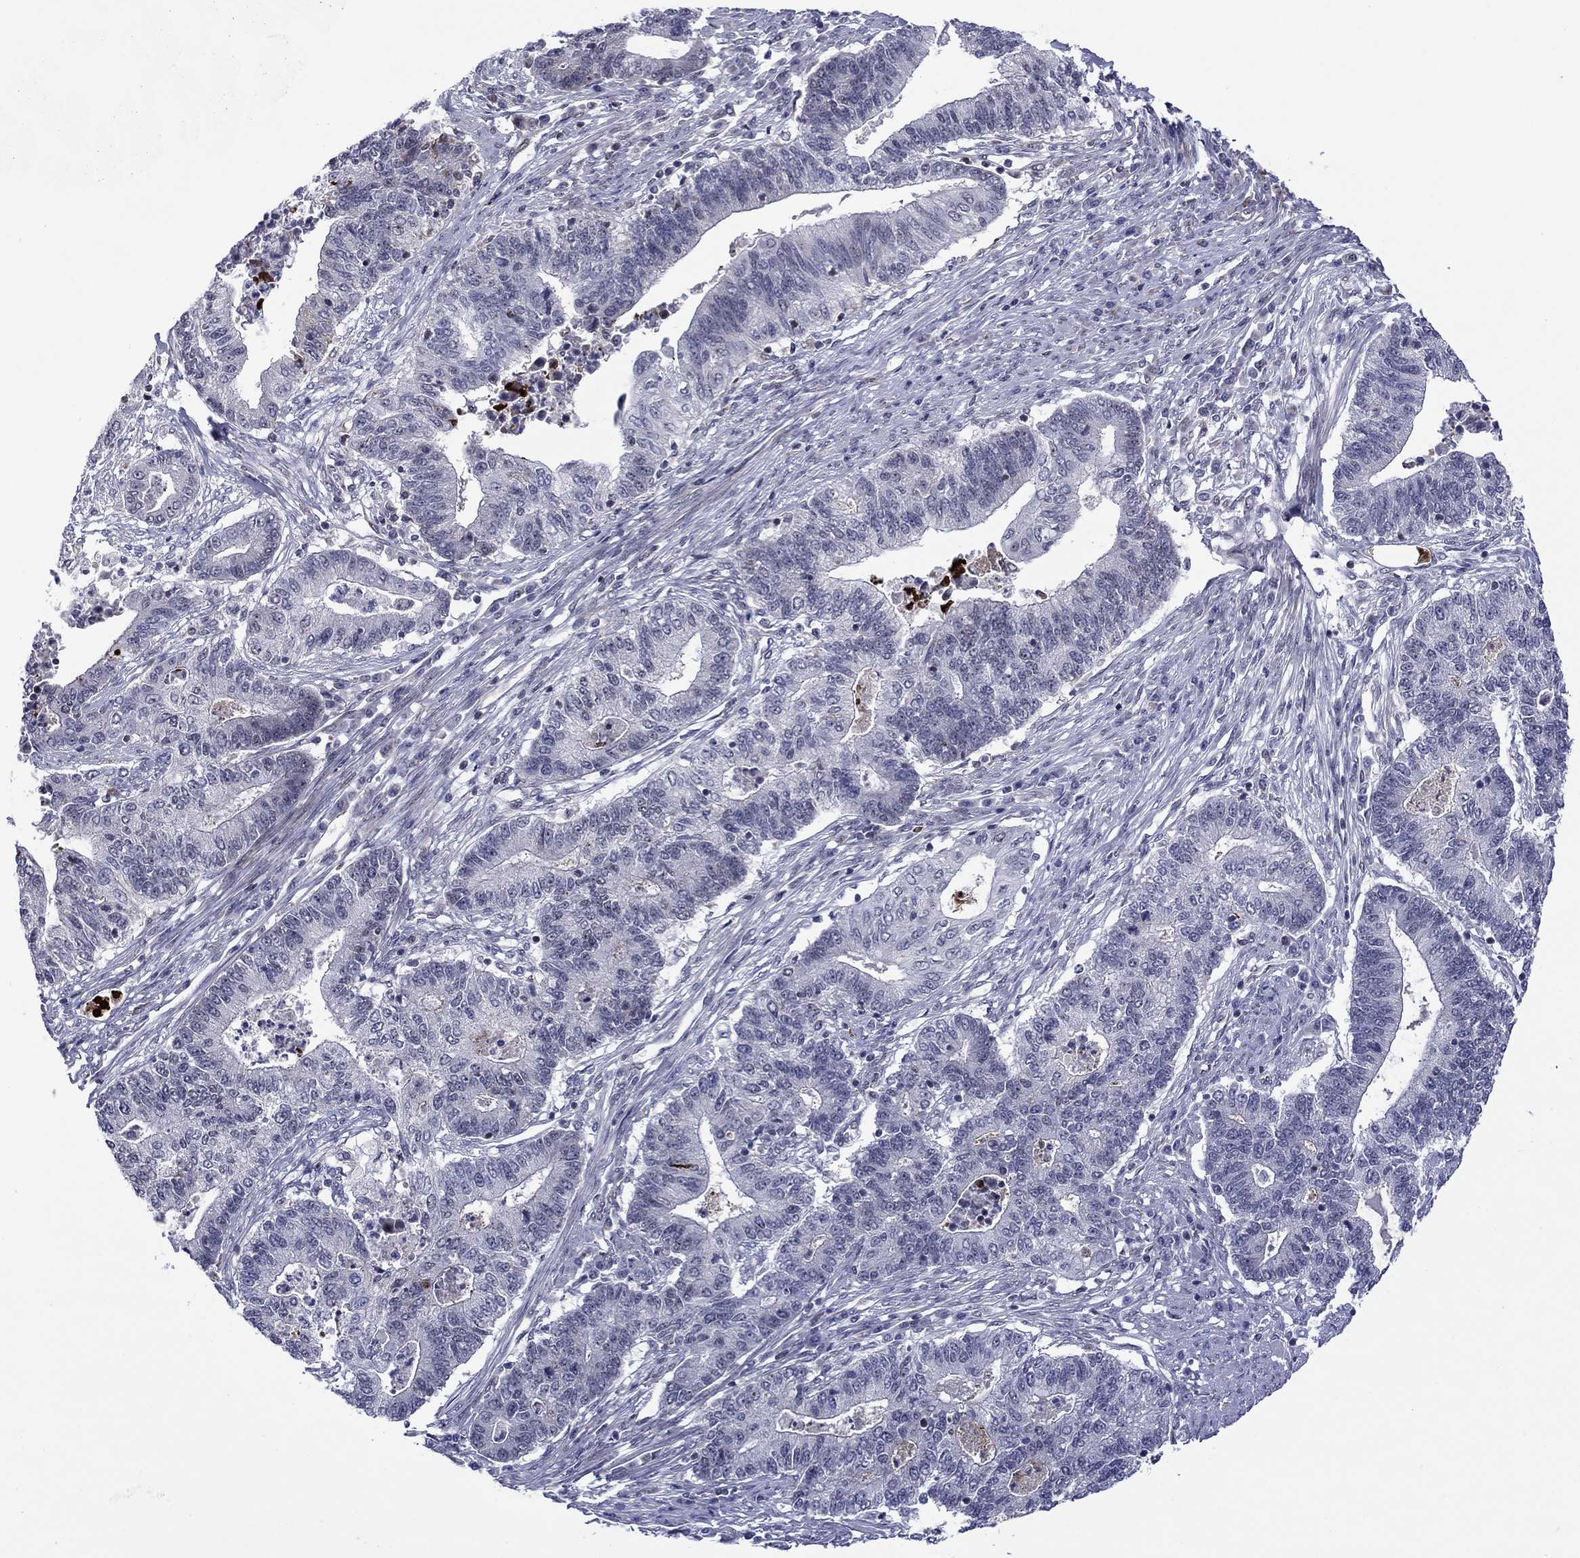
{"staining": {"intensity": "negative", "quantity": "none", "location": "none"}, "tissue": "endometrial cancer", "cell_type": "Tumor cells", "image_type": "cancer", "snomed": [{"axis": "morphology", "description": "Adenocarcinoma, NOS"}, {"axis": "topography", "description": "Uterus"}, {"axis": "topography", "description": "Endometrium"}], "caption": "This is an immunohistochemistry (IHC) photomicrograph of human endometrial cancer. There is no positivity in tumor cells.", "gene": "SURF2", "patient": {"sex": "female", "age": 54}}